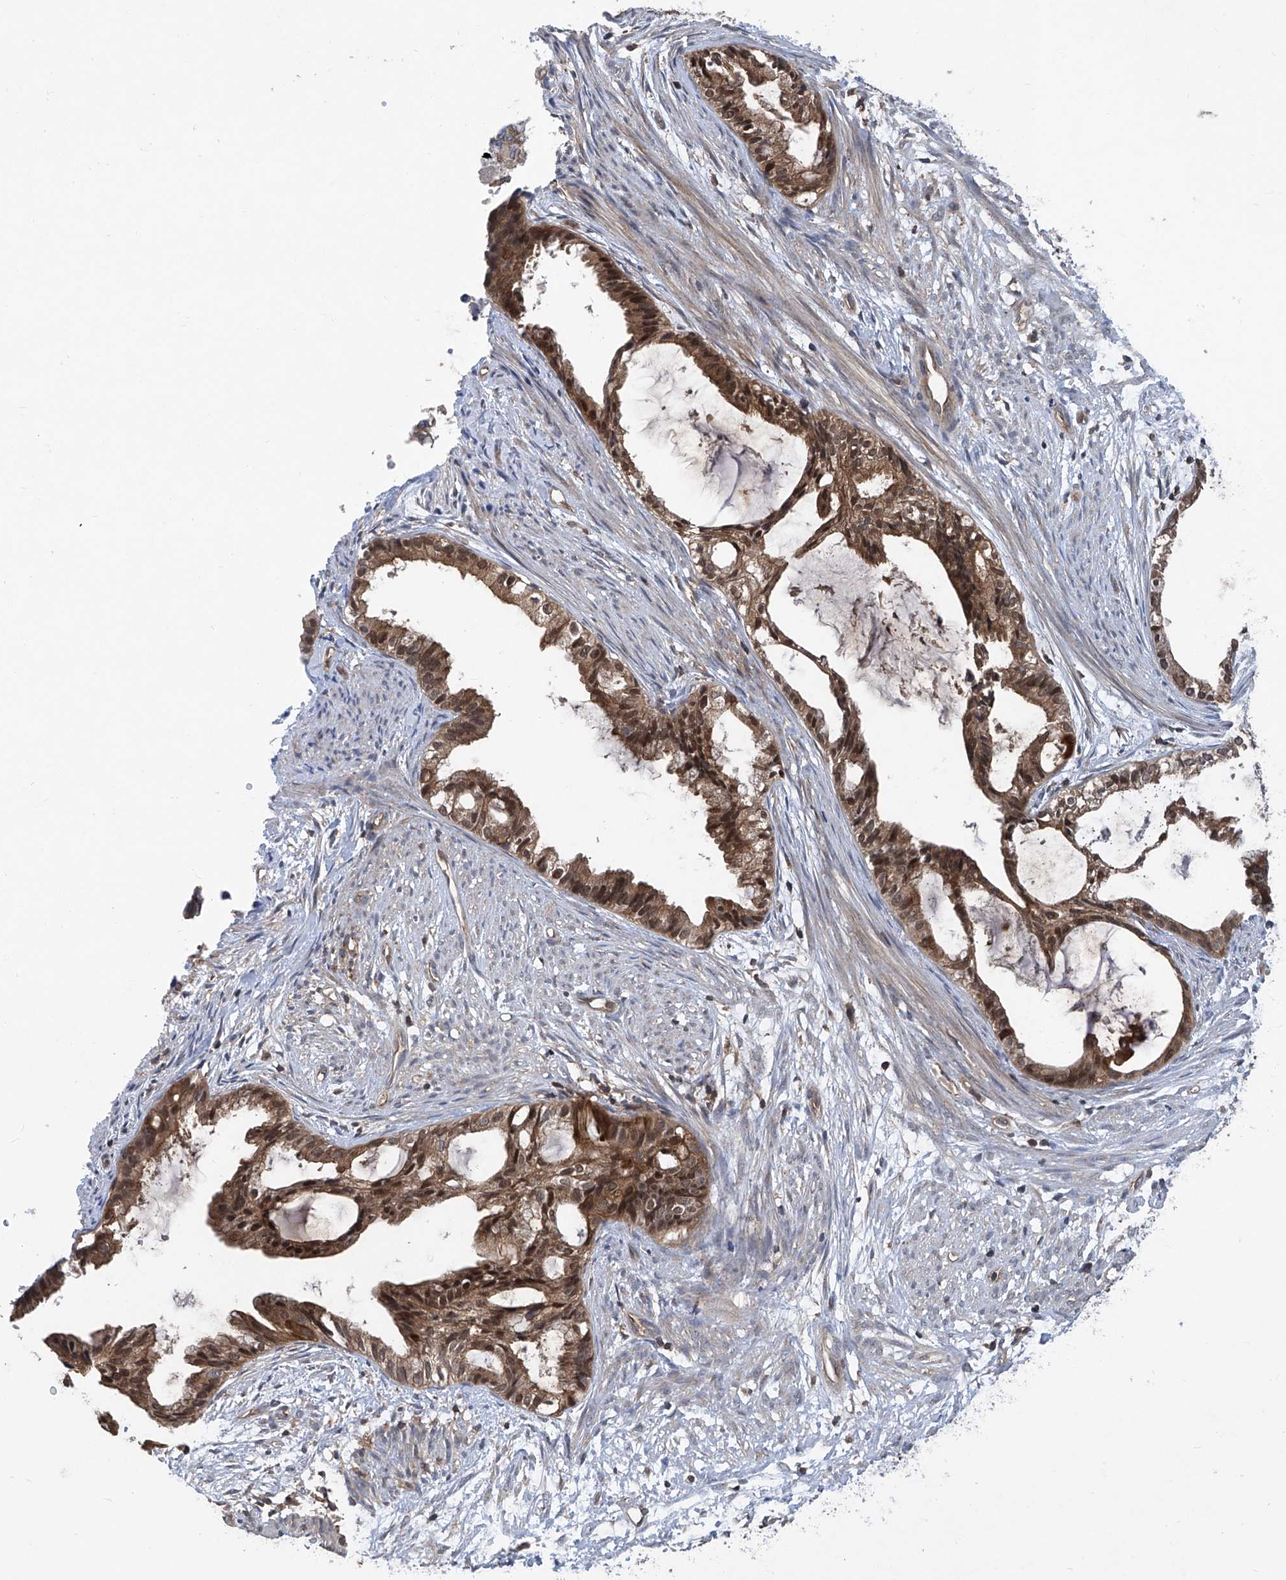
{"staining": {"intensity": "strong", "quantity": ">75%", "location": "cytoplasmic/membranous,nuclear"}, "tissue": "cervical cancer", "cell_type": "Tumor cells", "image_type": "cancer", "snomed": [{"axis": "morphology", "description": "Normal tissue, NOS"}, {"axis": "morphology", "description": "Adenocarcinoma, NOS"}, {"axis": "topography", "description": "Cervix"}, {"axis": "topography", "description": "Endometrium"}], "caption": "Immunohistochemistry (IHC) of cervical cancer demonstrates high levels of strong cytoplasmic/membranous and nuclear expression in approximately >75% of tumor cells. The staining was performed using DAB, with brown indicating positive protein expression. Nuclei are stained blue with hematoxylin.", "gene": "TRIM38", "patient": {"sex": "female", "age": 86}}